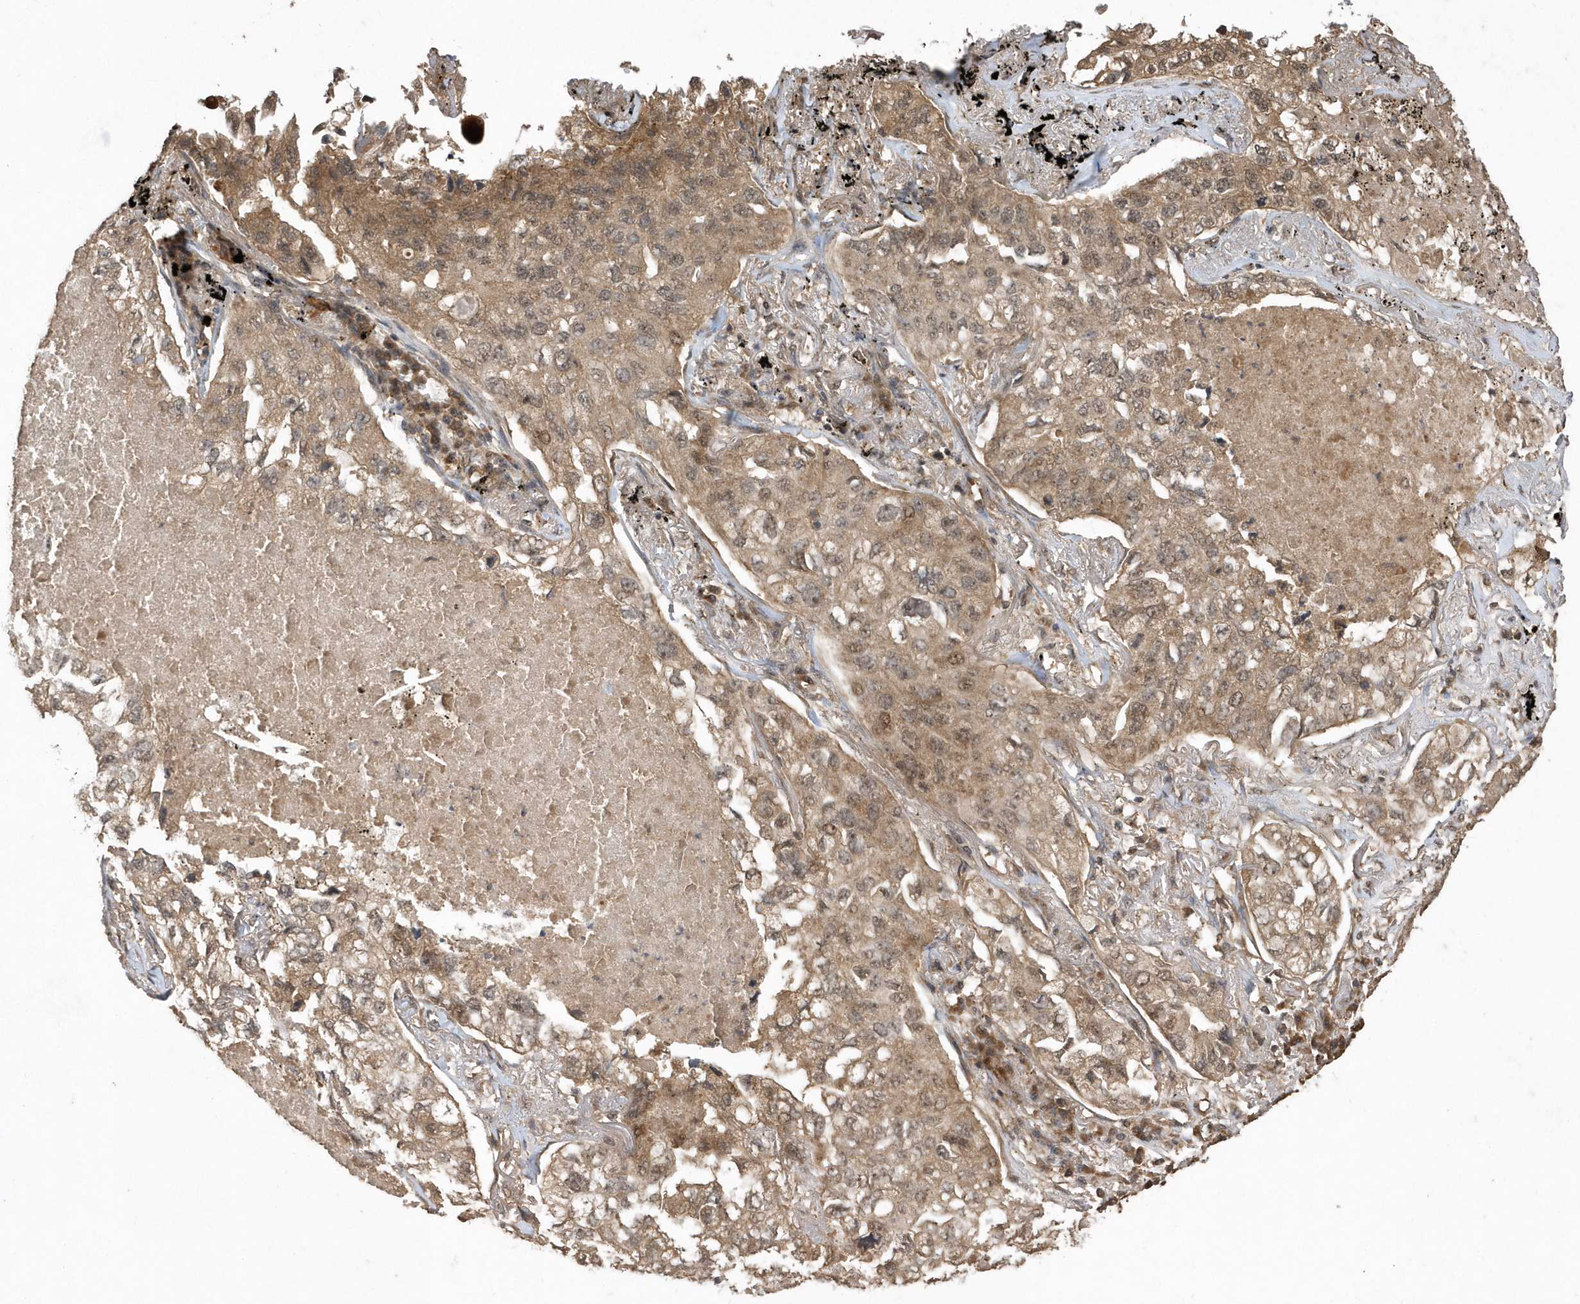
{"staining": {"intensity": "weak", "quantity": ">75%", "location": "cytoplasmic/membranous,nuclear"}, "tissue": "lung cancer", "cell_type": "Tumor cells", "image_type": "cancer", "snomed": [{"axis": "morphology", "description": "Adenocarcinoma, NOS"}, {"axis": "topography", "description": "Lung"}], "caption": "Lung cancer stained for a protein displays weak cytoplasmic/membranous and nuclear positivity in tumor cells.", "gene": "WASHC5", "patient": {"sex": "male", "age": 65}}